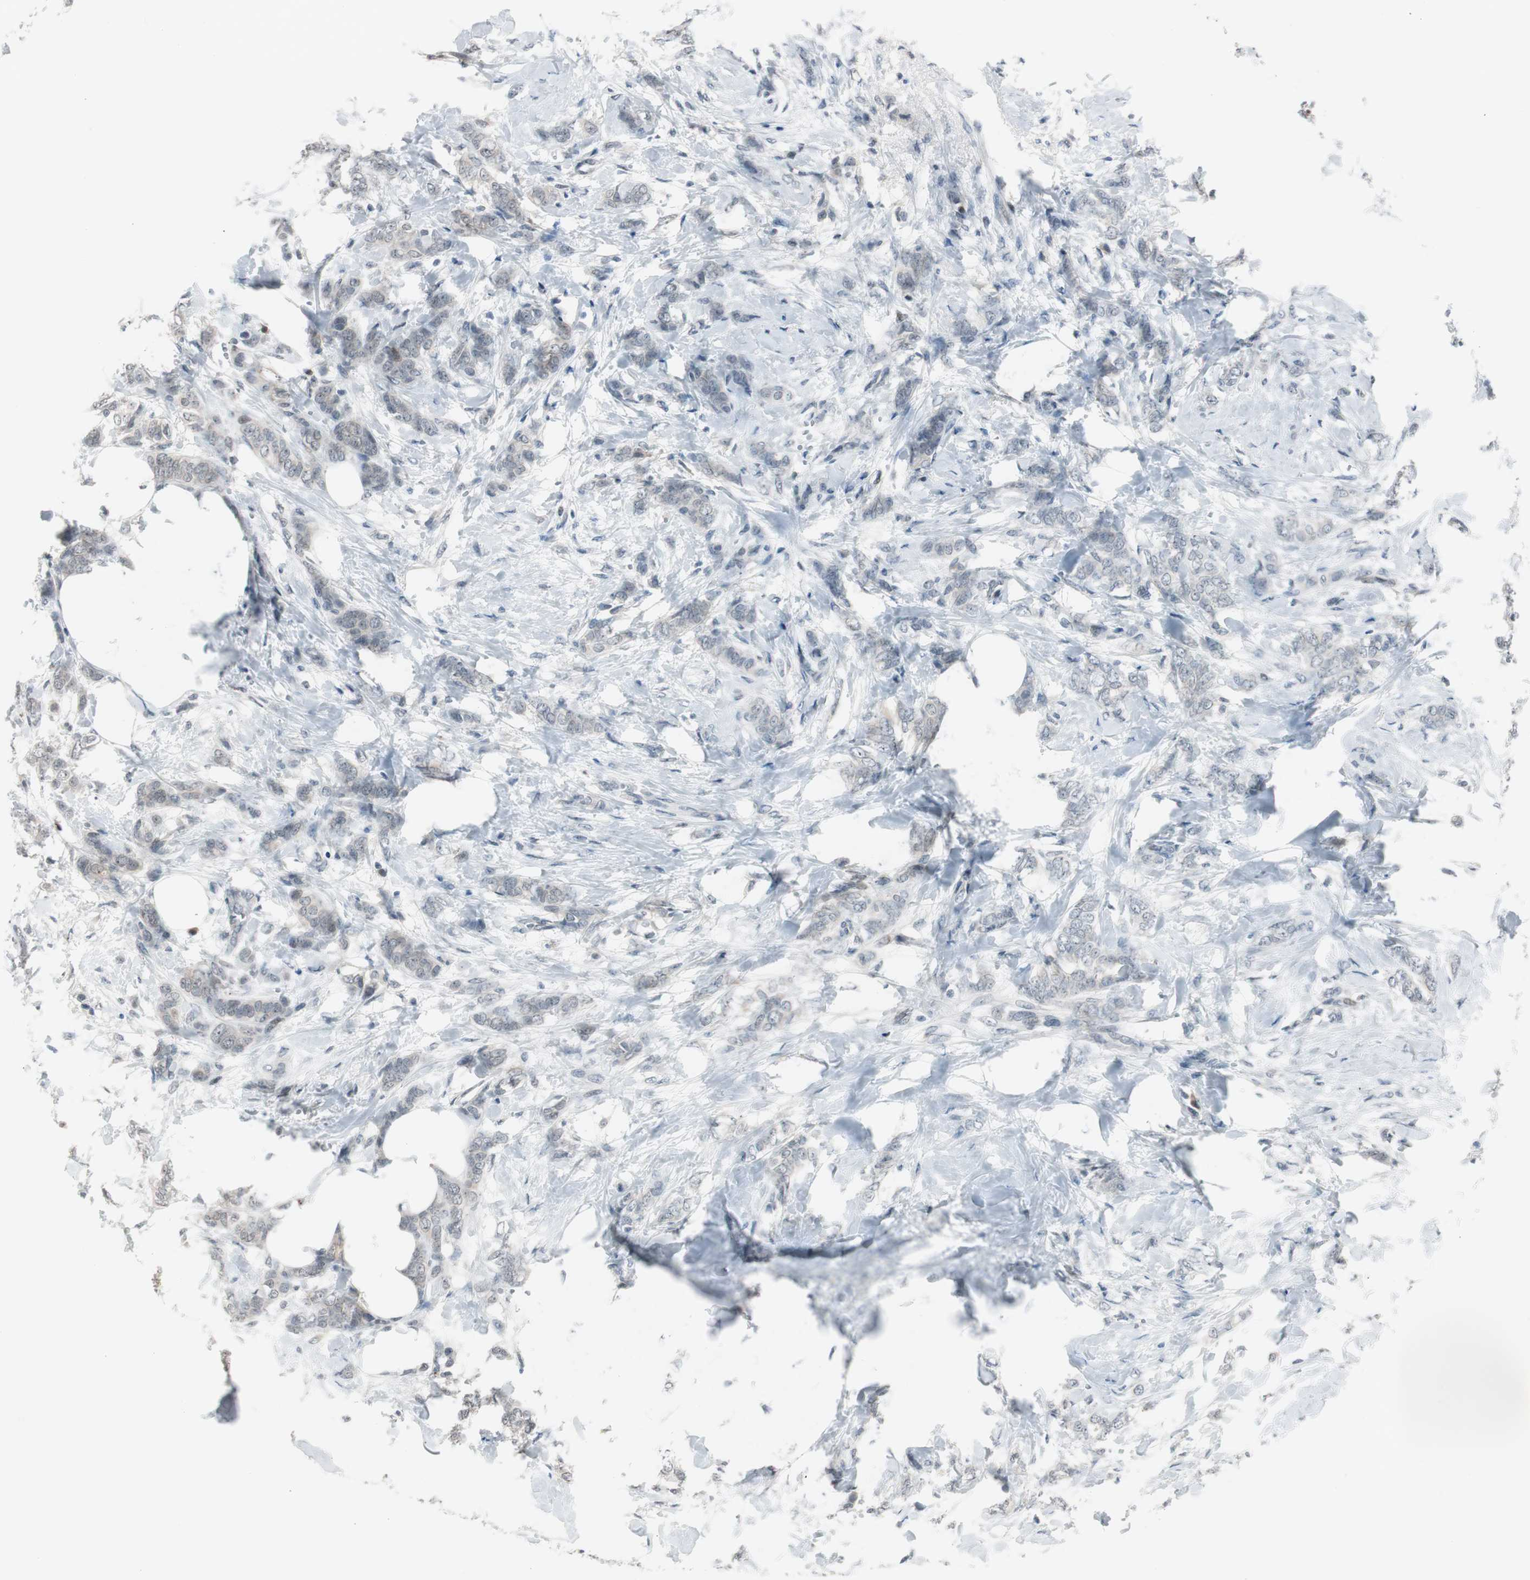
{"staining": {"intensity": "negative", "quantity": "none", "location": "none"}, "tissue": "breast cancer", "cell_type": "Tumor cells", "image_type": "cancer", "snomed": [{"axis": "morphology", "description": "Lobular carcinoma, in situ"}, {"axis": "morphology", "description": "Lobular carcinoma"}, {"axis": "topography", "description": "Breast"}], "caption": "Immunohistochemistry of human breast cancer (lobular carcinoma) demonstrates no expression in tumor cells.", "gene": "BOLA1", "patient": {"sex": "female", "age": 41}}